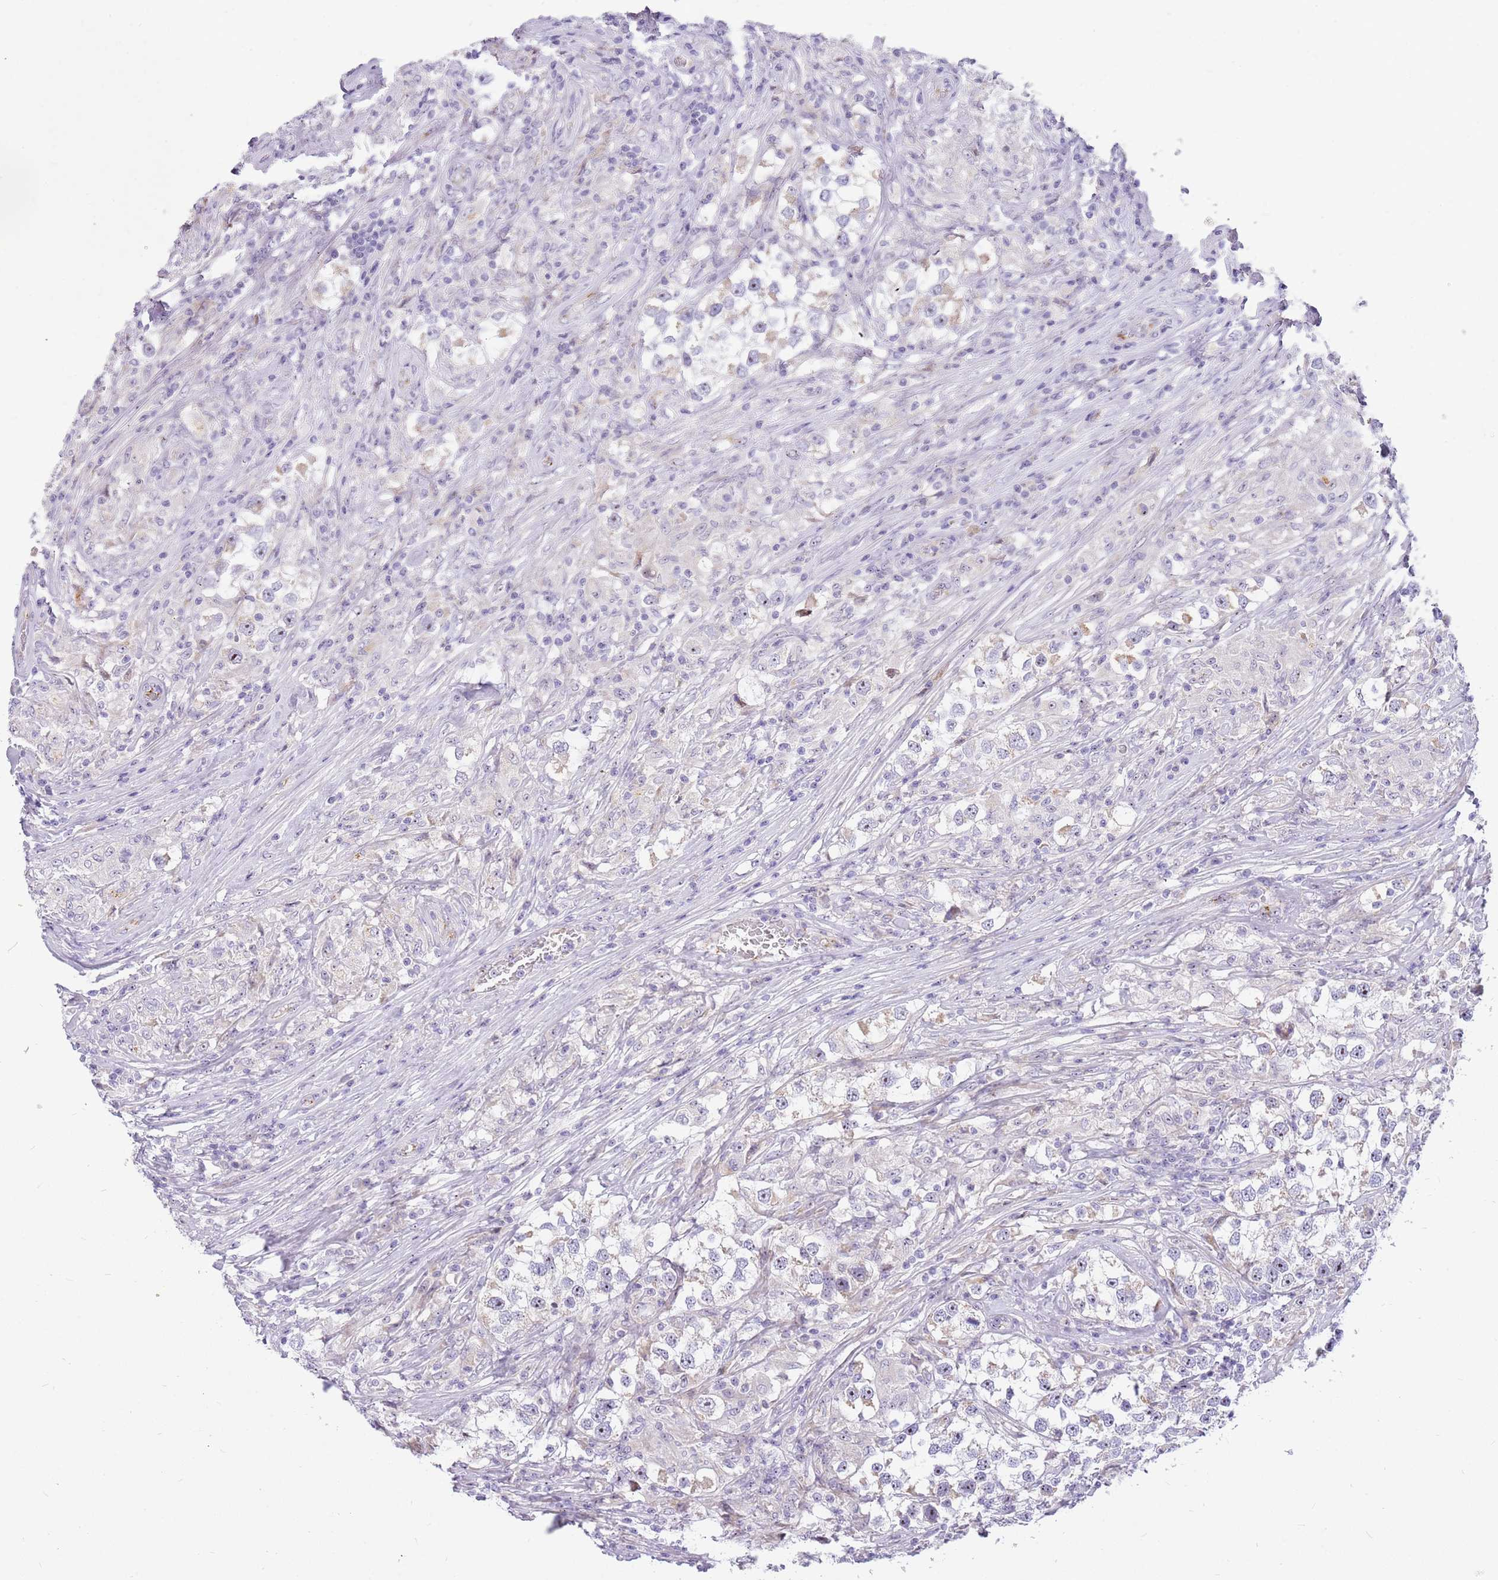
{"staining": {"intensity": "negative", "quantity": "none", "location": "none"}, "tissue": "testis cancer", "cell_type": "Tumor cells", "image_type": "cancer", "snomed": [{"axis": "morphology", "description": "Seminoma, NOS"}, {"axis": "topography", "description": "Testis"}], "caption": "IHC photomicrograph of neoplastic tissue: human testis cancer (seminoma) stained with DAB (3,3'-diaminobenzidine) demonstrates no significant protein staining in tumor cells. Brightfield microscopy of immunohistochemistry (IHC) stained with DAB (3,3'-diaminobenzidine) (brown) and hematoxylin (blue), captured at high magnification.", "gene": "DNAJA3", "patient": {"sex": "male", "age": 46}}